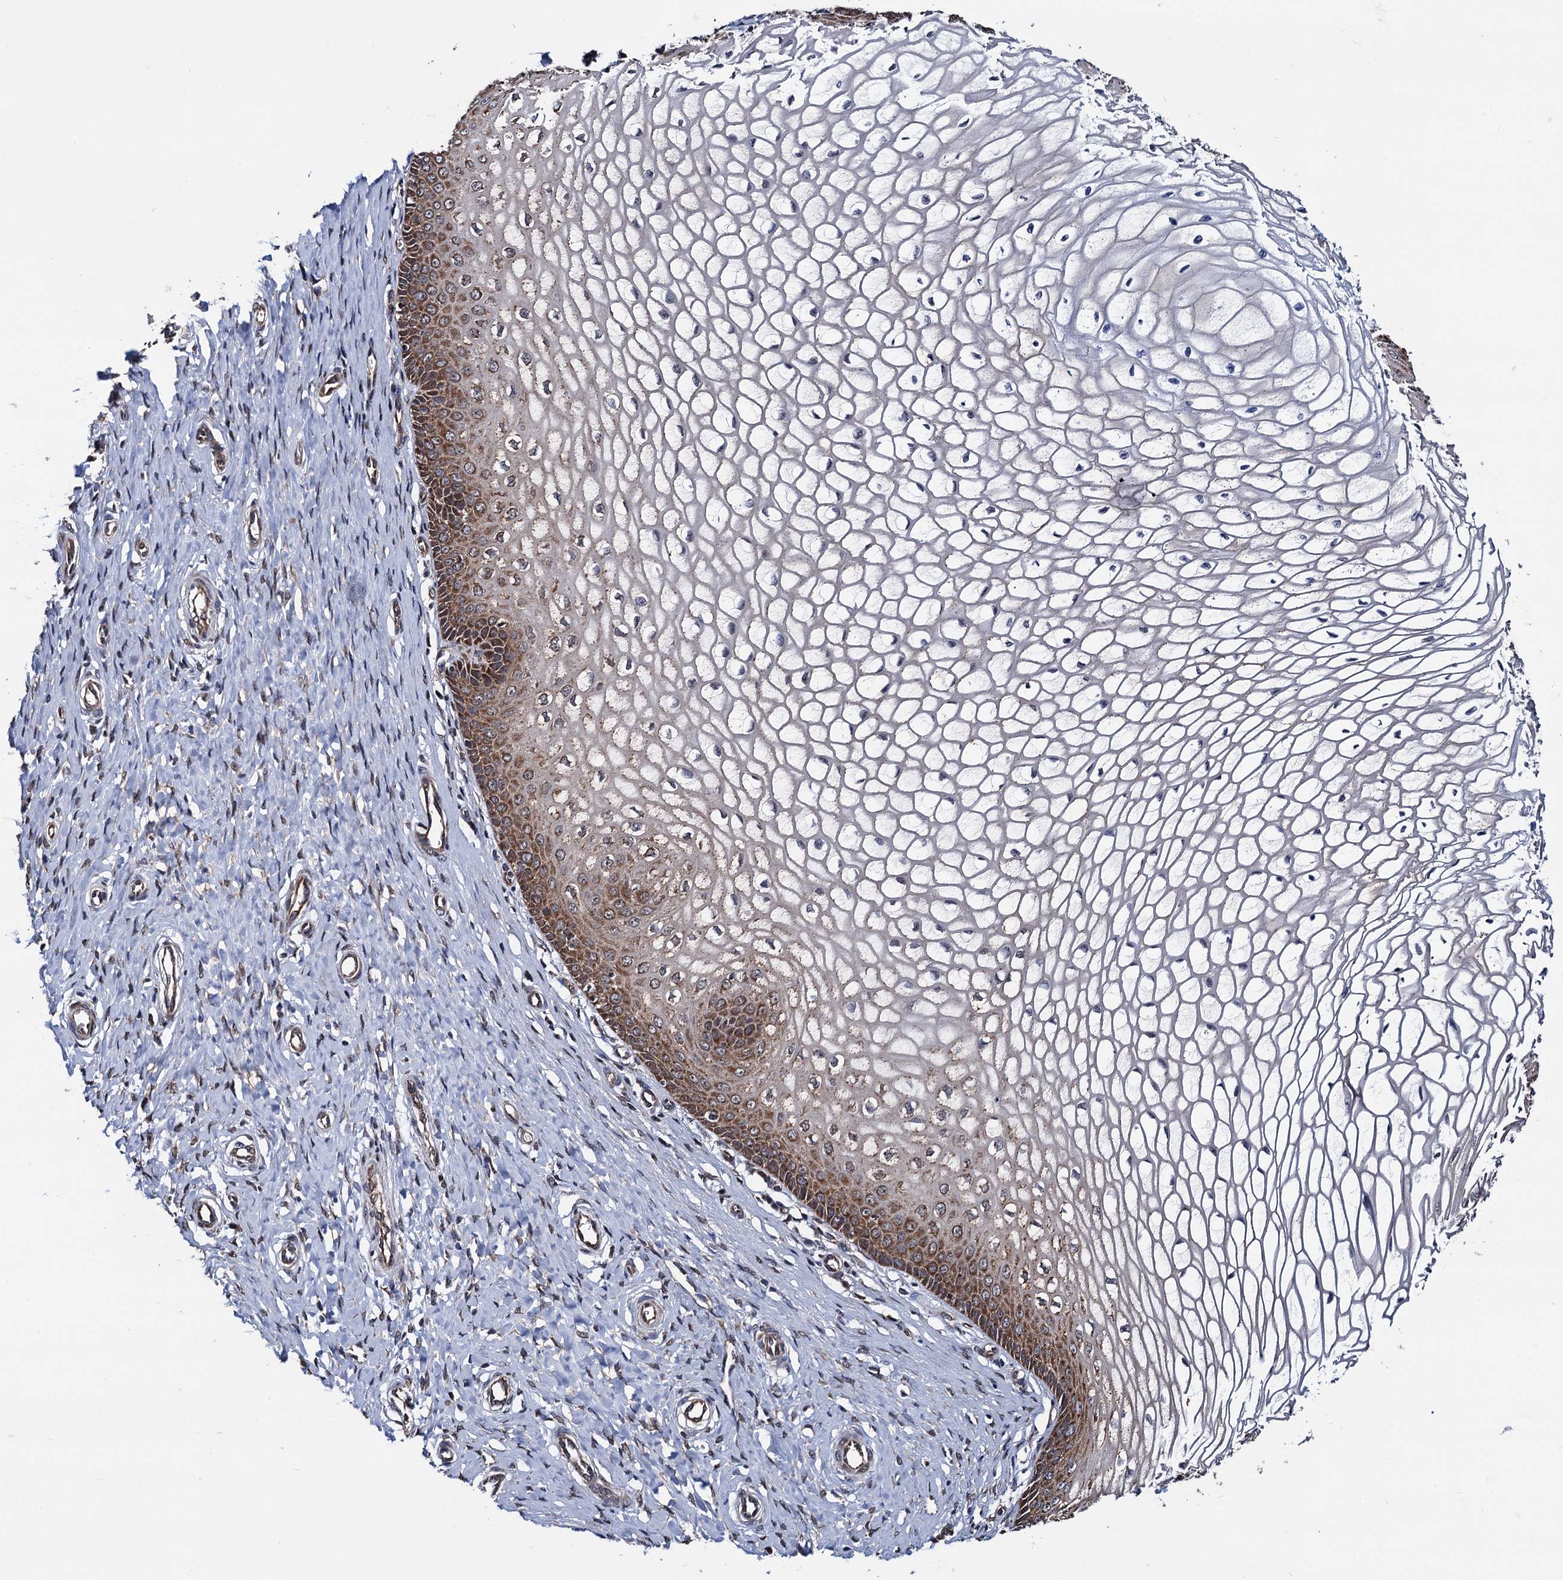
{"staining": {"intensity": "moderate", "quantity": "25%-75%", "location": "cytoplasmic/membranous"}, "tissue": "cervix", "cell_type": "Glandular cells", "image_type": "normal", "snomed": [{"axis": "morphology", "description": "Normal tissue, NOS"}, {"axis": "topography", "description": "Cervix"}], "caption": "IHC of benign human cervix exhibits medium levels of moderate cytoplasmic/membranous positivity in approximately 25%-75% of glandular cells. (Stains: DAB in brown, nuclei in blue, Microscopy: brightfield microscopy at high magnification).", "gene": "PTCD3", "patient": {"sex": "female", "age": 55}}